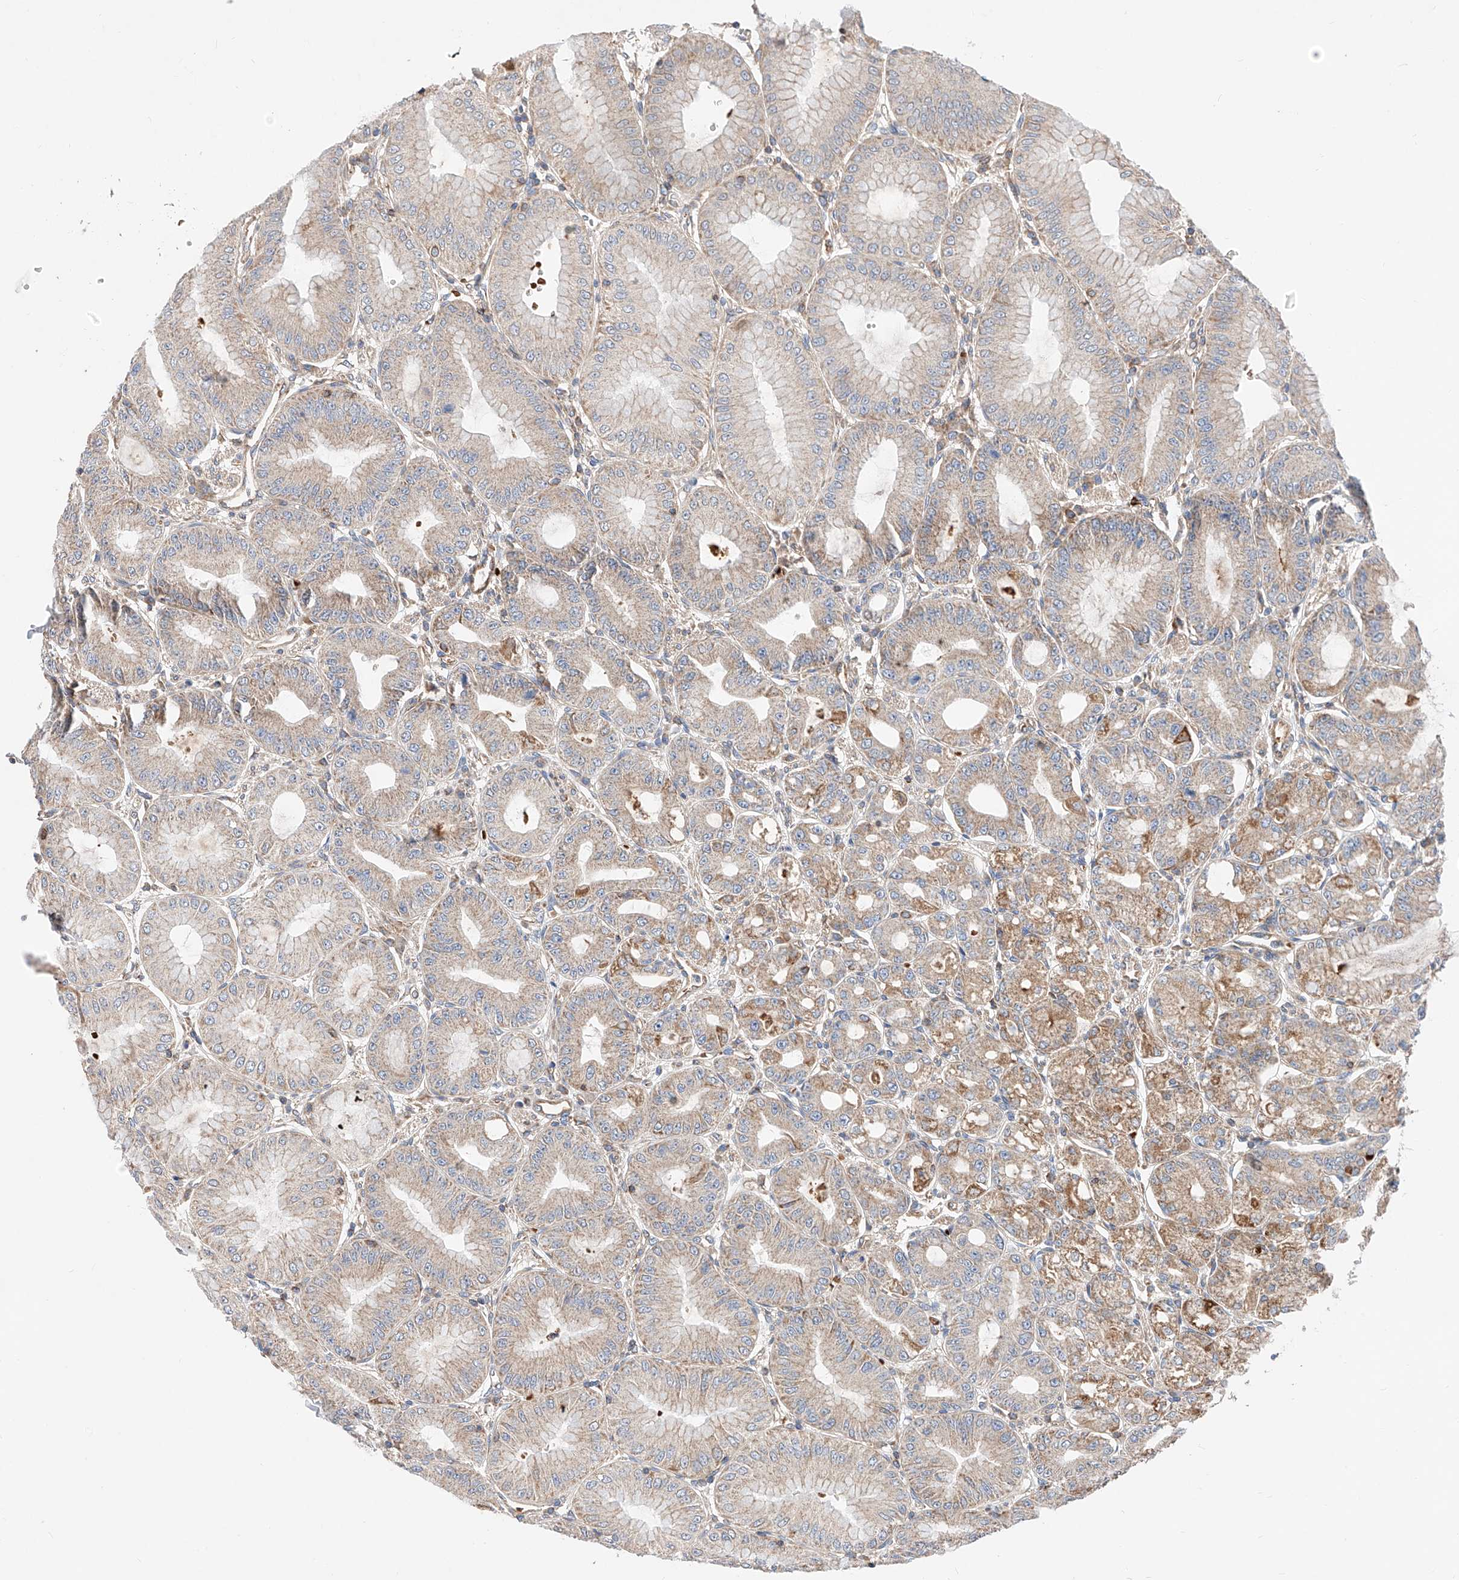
{"staining": {"intensity": "moderate", "quantity": "25%-75%", "location": "cytoplasmic/membranous"}, "tissue": "stomach", "cell_type": "Glandular cells", "image_type": "normal", "snomed": [{"axis": "morphology", "description": "Normal tissue, NOS"}, {"axis": "topography", "description": "Stomach, lower"}], "caption": "A medium amount of moderate cytoplasmic/membranous staining is appreciated in about 25%-75% of glandular cells in unremarkable stomach. Nuclei are stained in blue.", "gene": "NR1D1", "patient": {"sex": "male", "age": 71}}